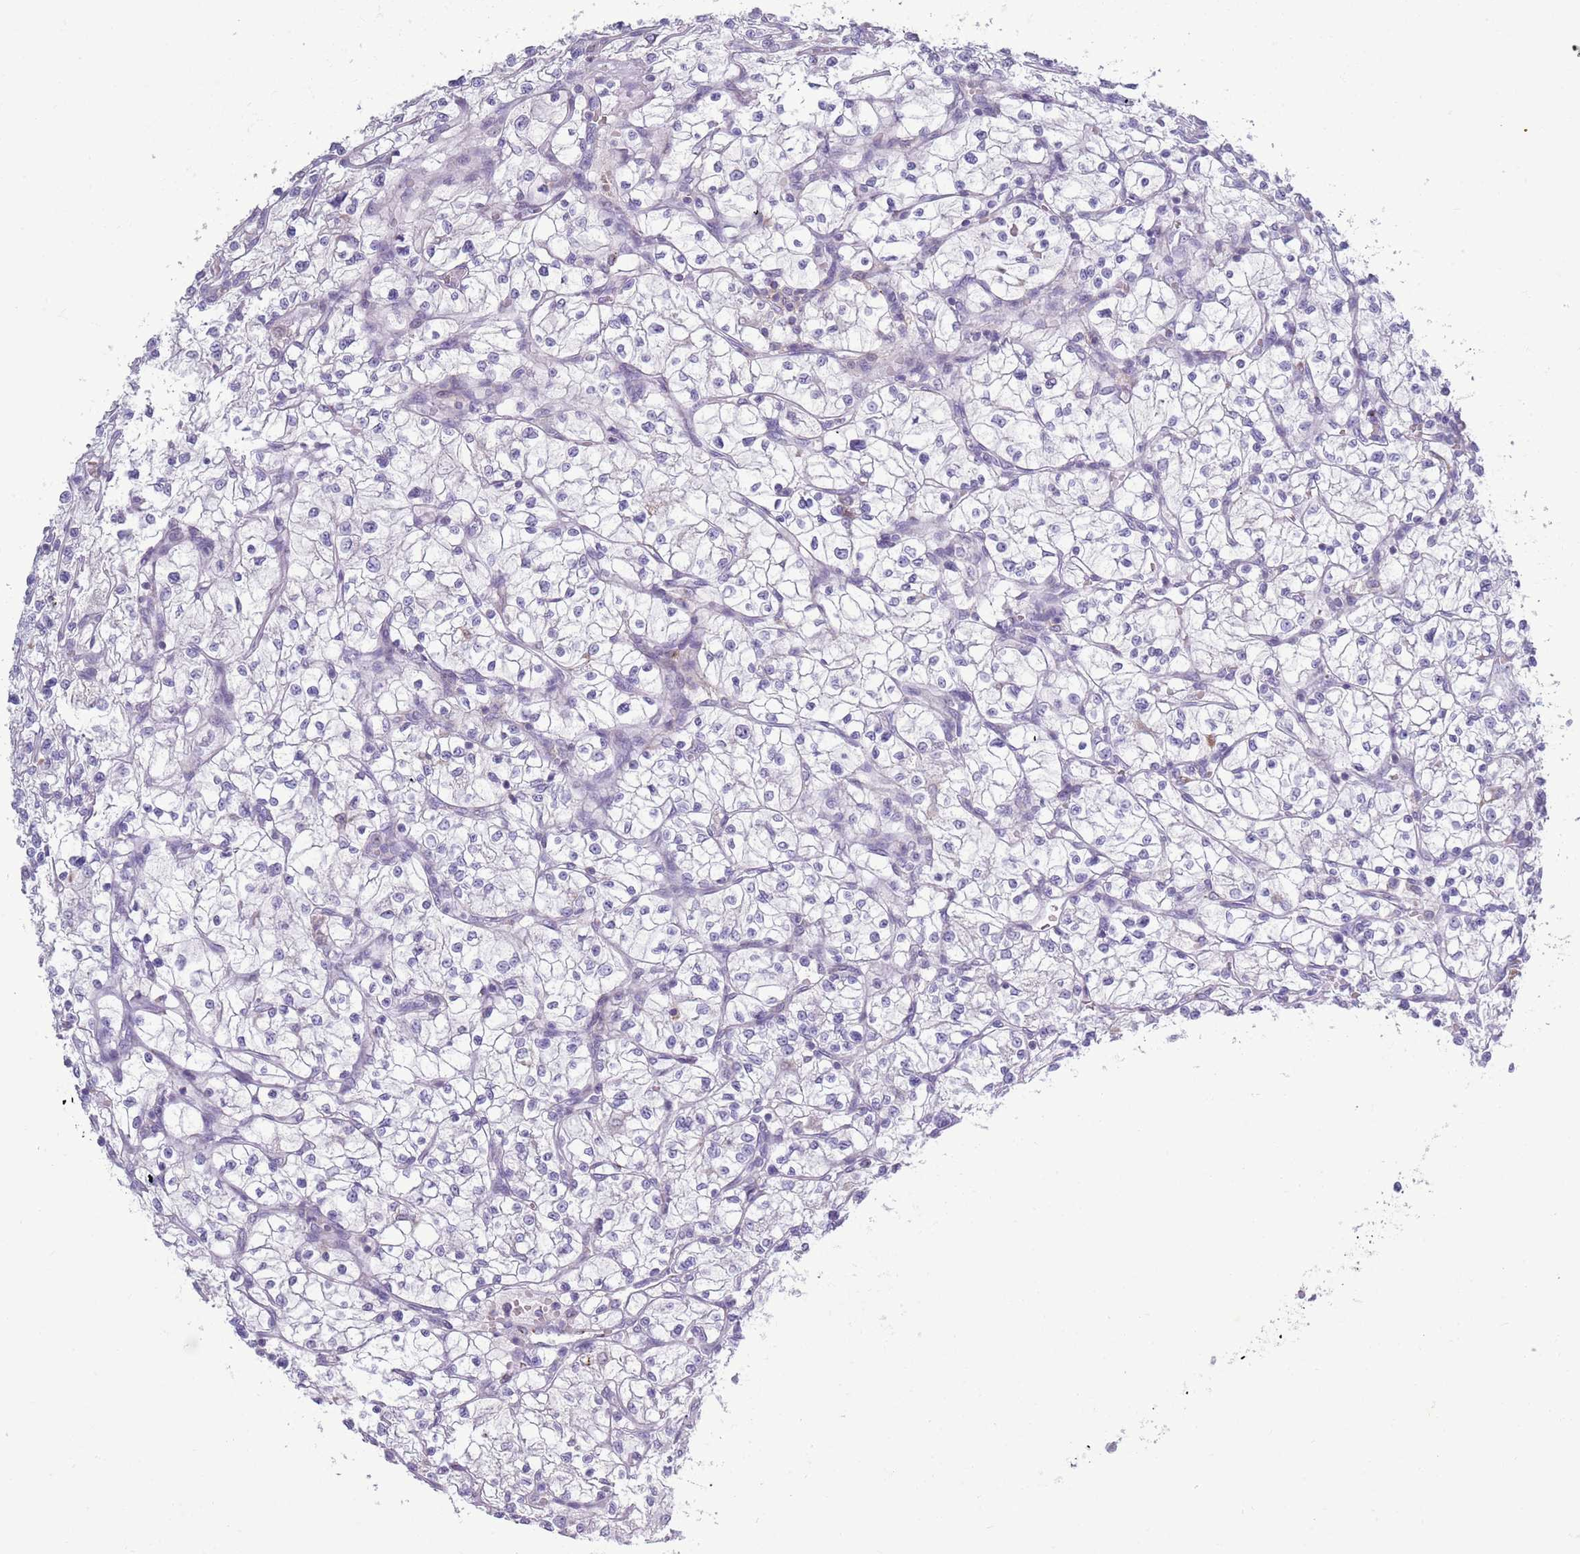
{"staining": {"intensity": "negative", "quantity": "none", "location": "none"}, "tissue": "renal cancer", "cell_type": "Tumor cells", "image_type": "cancer", "snomed": [{"axis": "morphology", "description": "Adenocarcinoma, NOS"}, {"axis": "topography", "description": "Kidney"}], "caption": "IHC image of human renal adenocarcinoma stained for a protein (brown), which reveals no positivity in tumor cells.", "gene": "ACSBG1", "patient": {"sex": "female", "age": 64}}